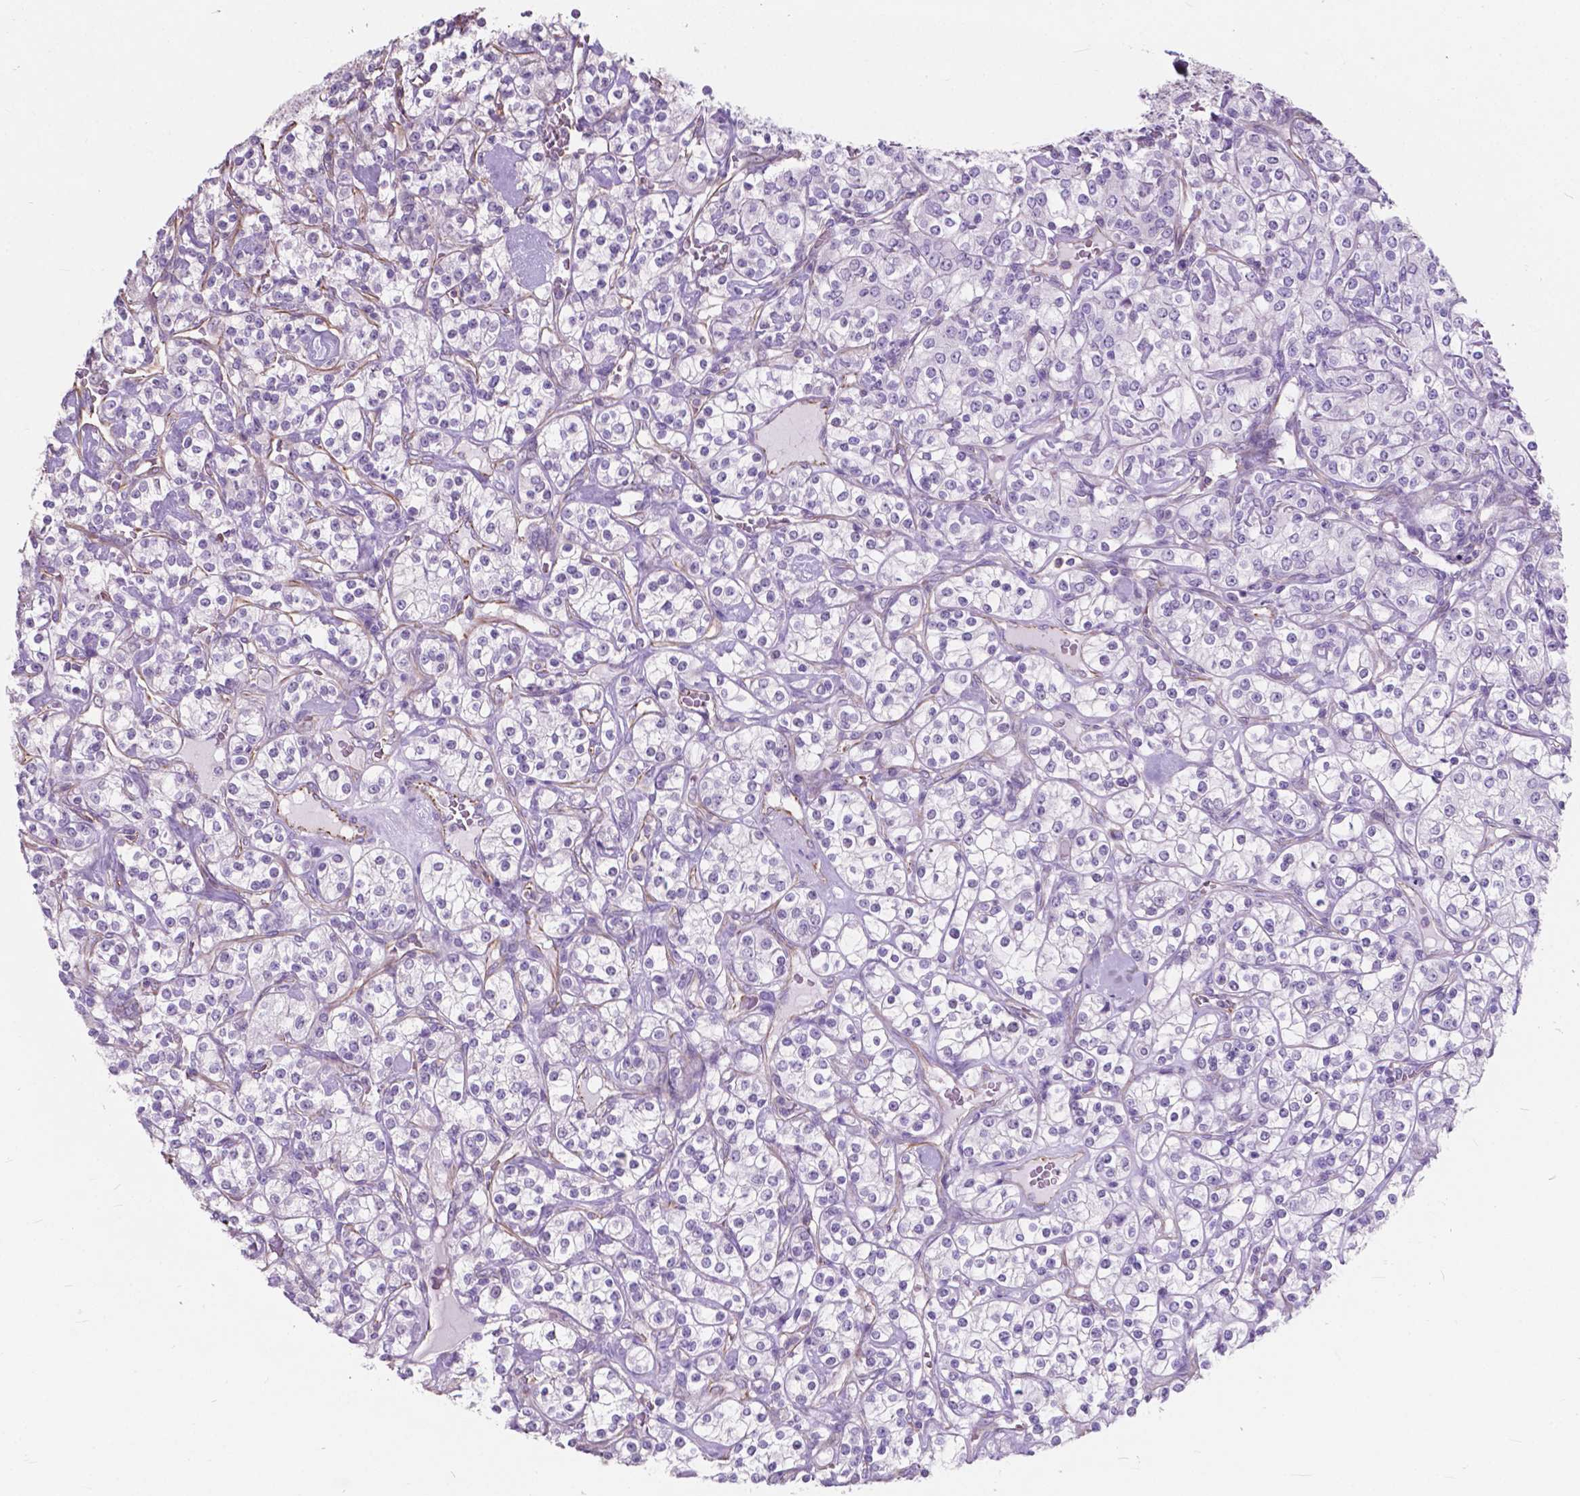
{"staining": {"intensity": "negative", "quantity": "none", "location": "none"}, "tissue": "renal cancer", "cell_type": "Tumor cells", "image_type": "cancer", "snomed": [{"axis": "morphology", "description": "Adenocarcinoma, NOS"}, {"axis": "topography", "description": "Kidney"}], "caption": "A micrograph of human renal cancer is negative for staining in tumor cells. (Stains: DAB (3,3'-diaminobenzidine) immunohistochemistry (IHC) with hematoxylin counter stain, Microscopy: brightfield microscopy at high magnification).", "gene": "AMOT", "patient": {"sex": "male", "age": 77}}